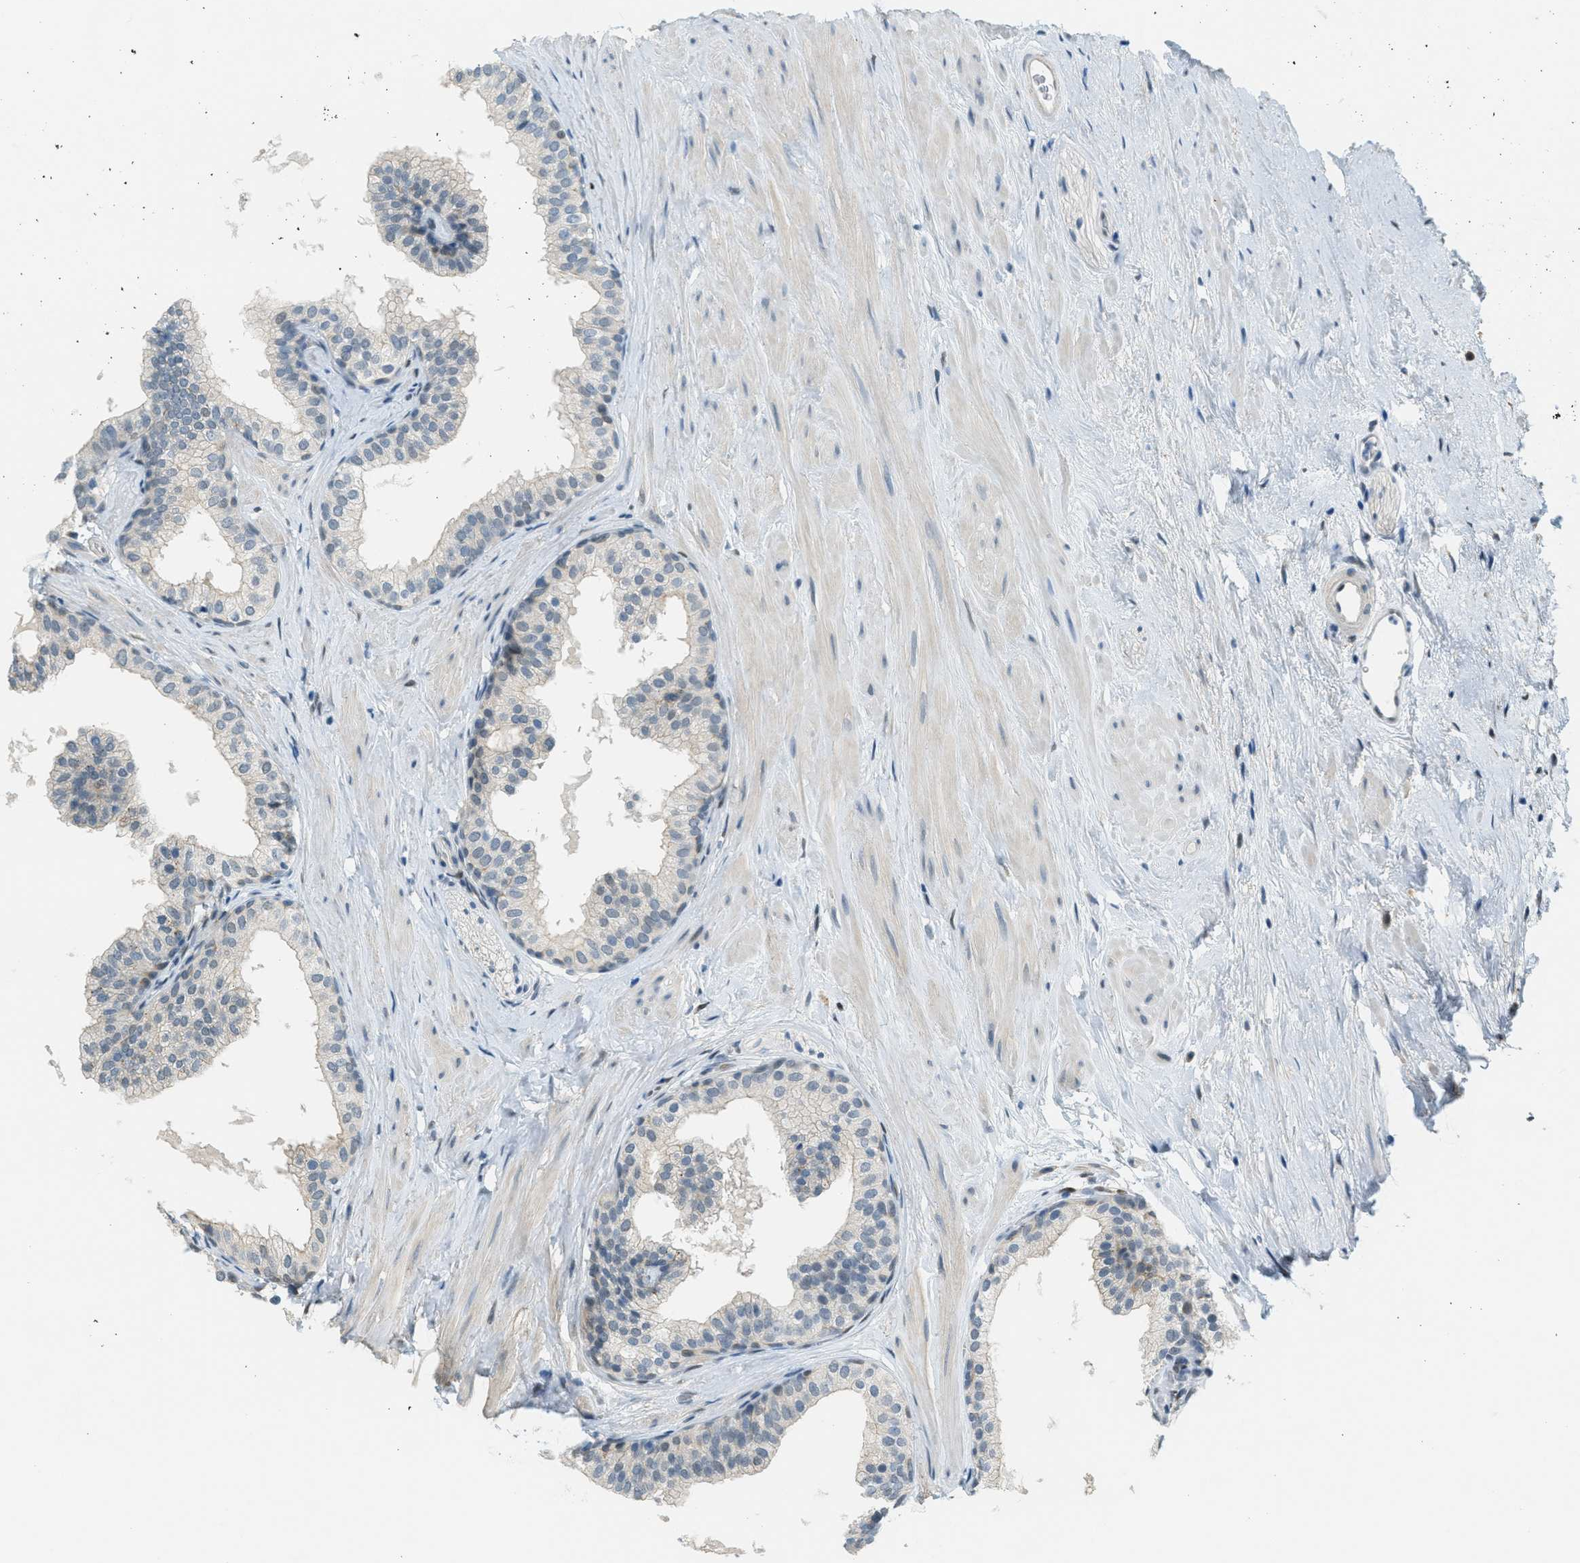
{"staining": {"intensity": "negative", "quantity": "none", "location": "none"}, "tissue": "prostate", "cell_type": "Glandular cells", "image_type": "normal", "snomed": [{"axis": "morphology", "description": "Normal tissue, NOS"}, {"axis": "topography", "description": "Prostate"}], "caption": "Human prostate stained for a protein using IHC displays no positivity in glandular cells.", "gene": "TCF3", "patient": {"sex": "male", "age": 60}}